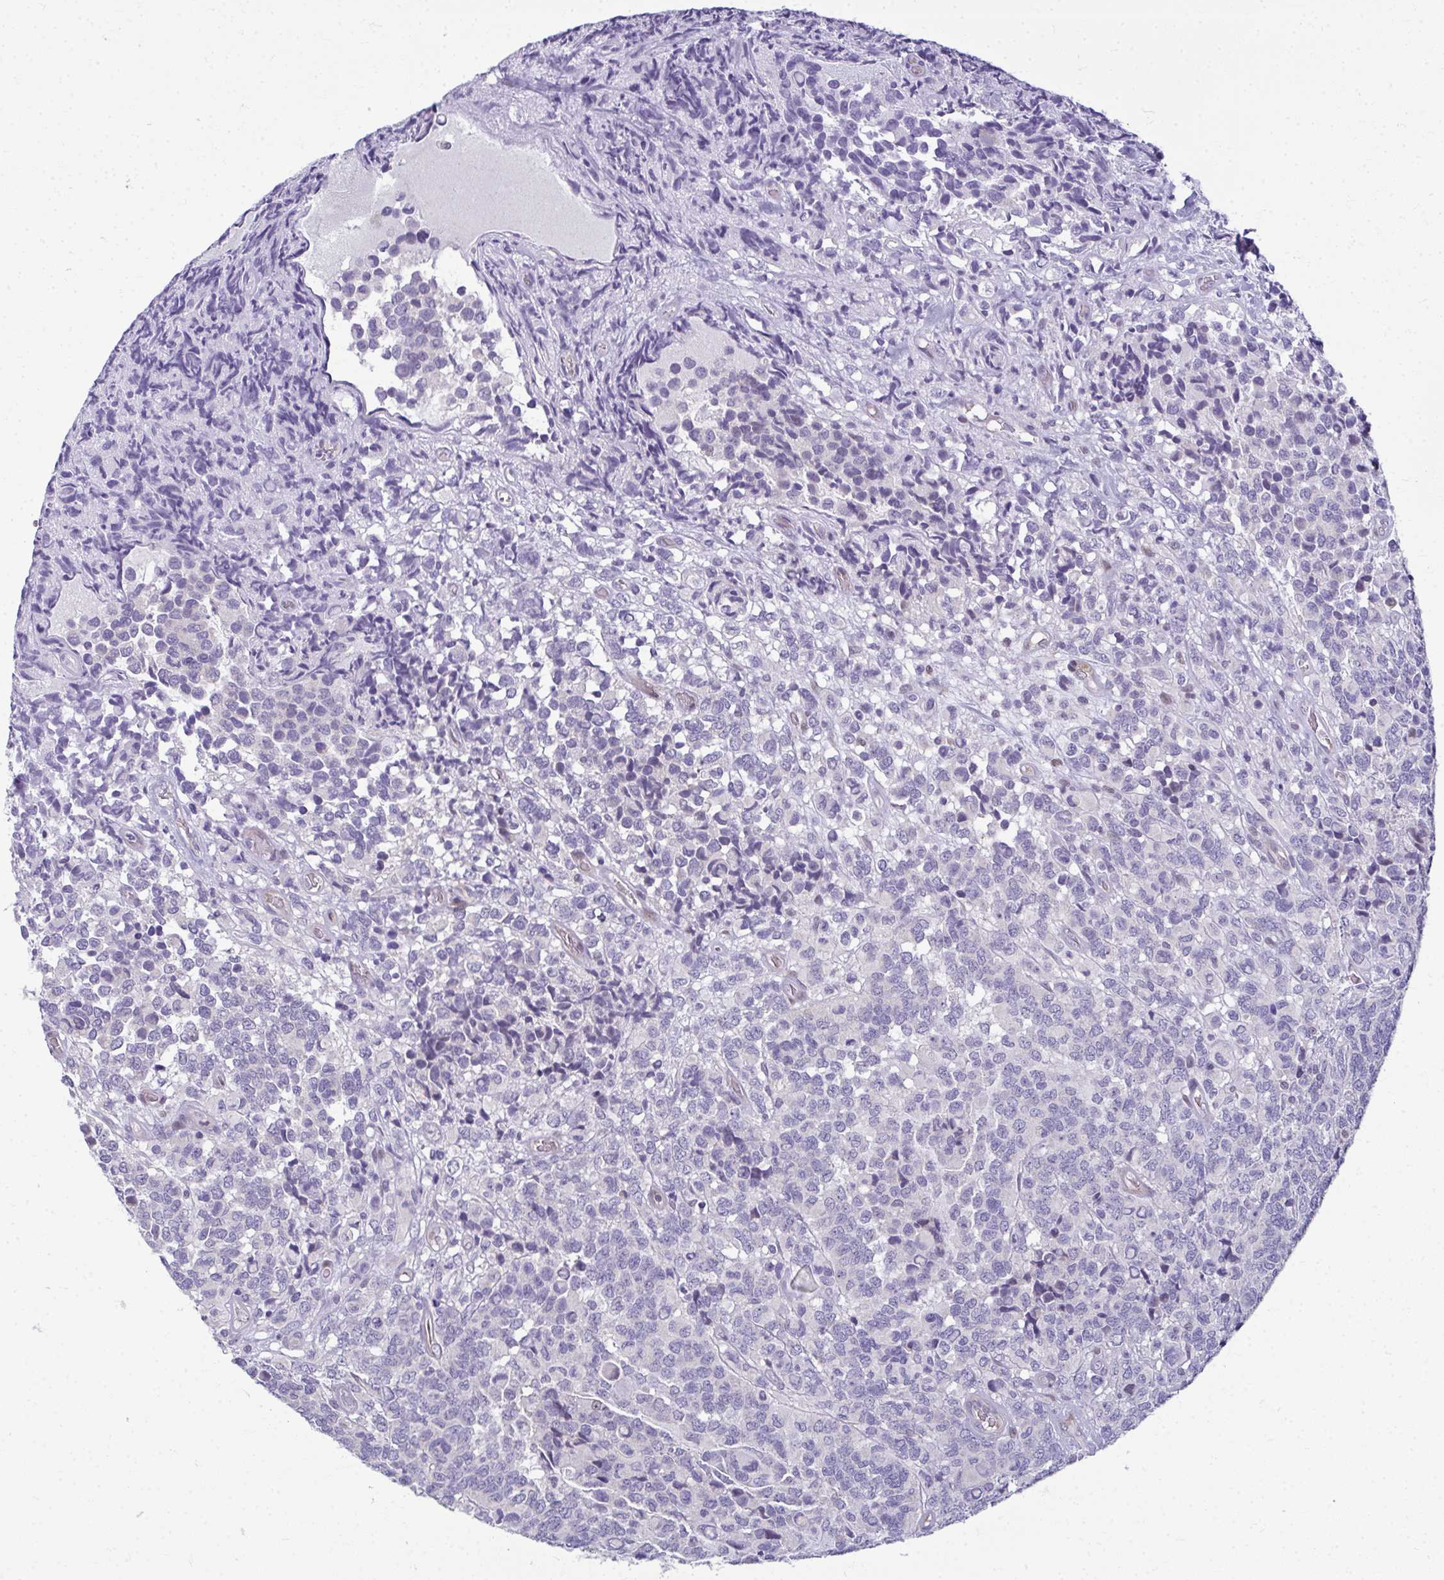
{"staining": {"intensity": "negative", "quantity": "none", "location": "none"}, "tissue": "glioma", "cell_type": "Tumor cells", "image_type": "cancer", "snomed": [{"axis": "morphology", "description": "Glioma, malignant, High grade"}, {"axis": "topography", "description": "Brain"}], "caption": "Immunohistochemical staining of malignant glioma (high-grade) exhibits no significant expression in tumor cells. (DAB IHC with hematoxylin counter stain).", "gene": "ODF1", "patient": {"sex": "male", "age": 39}}